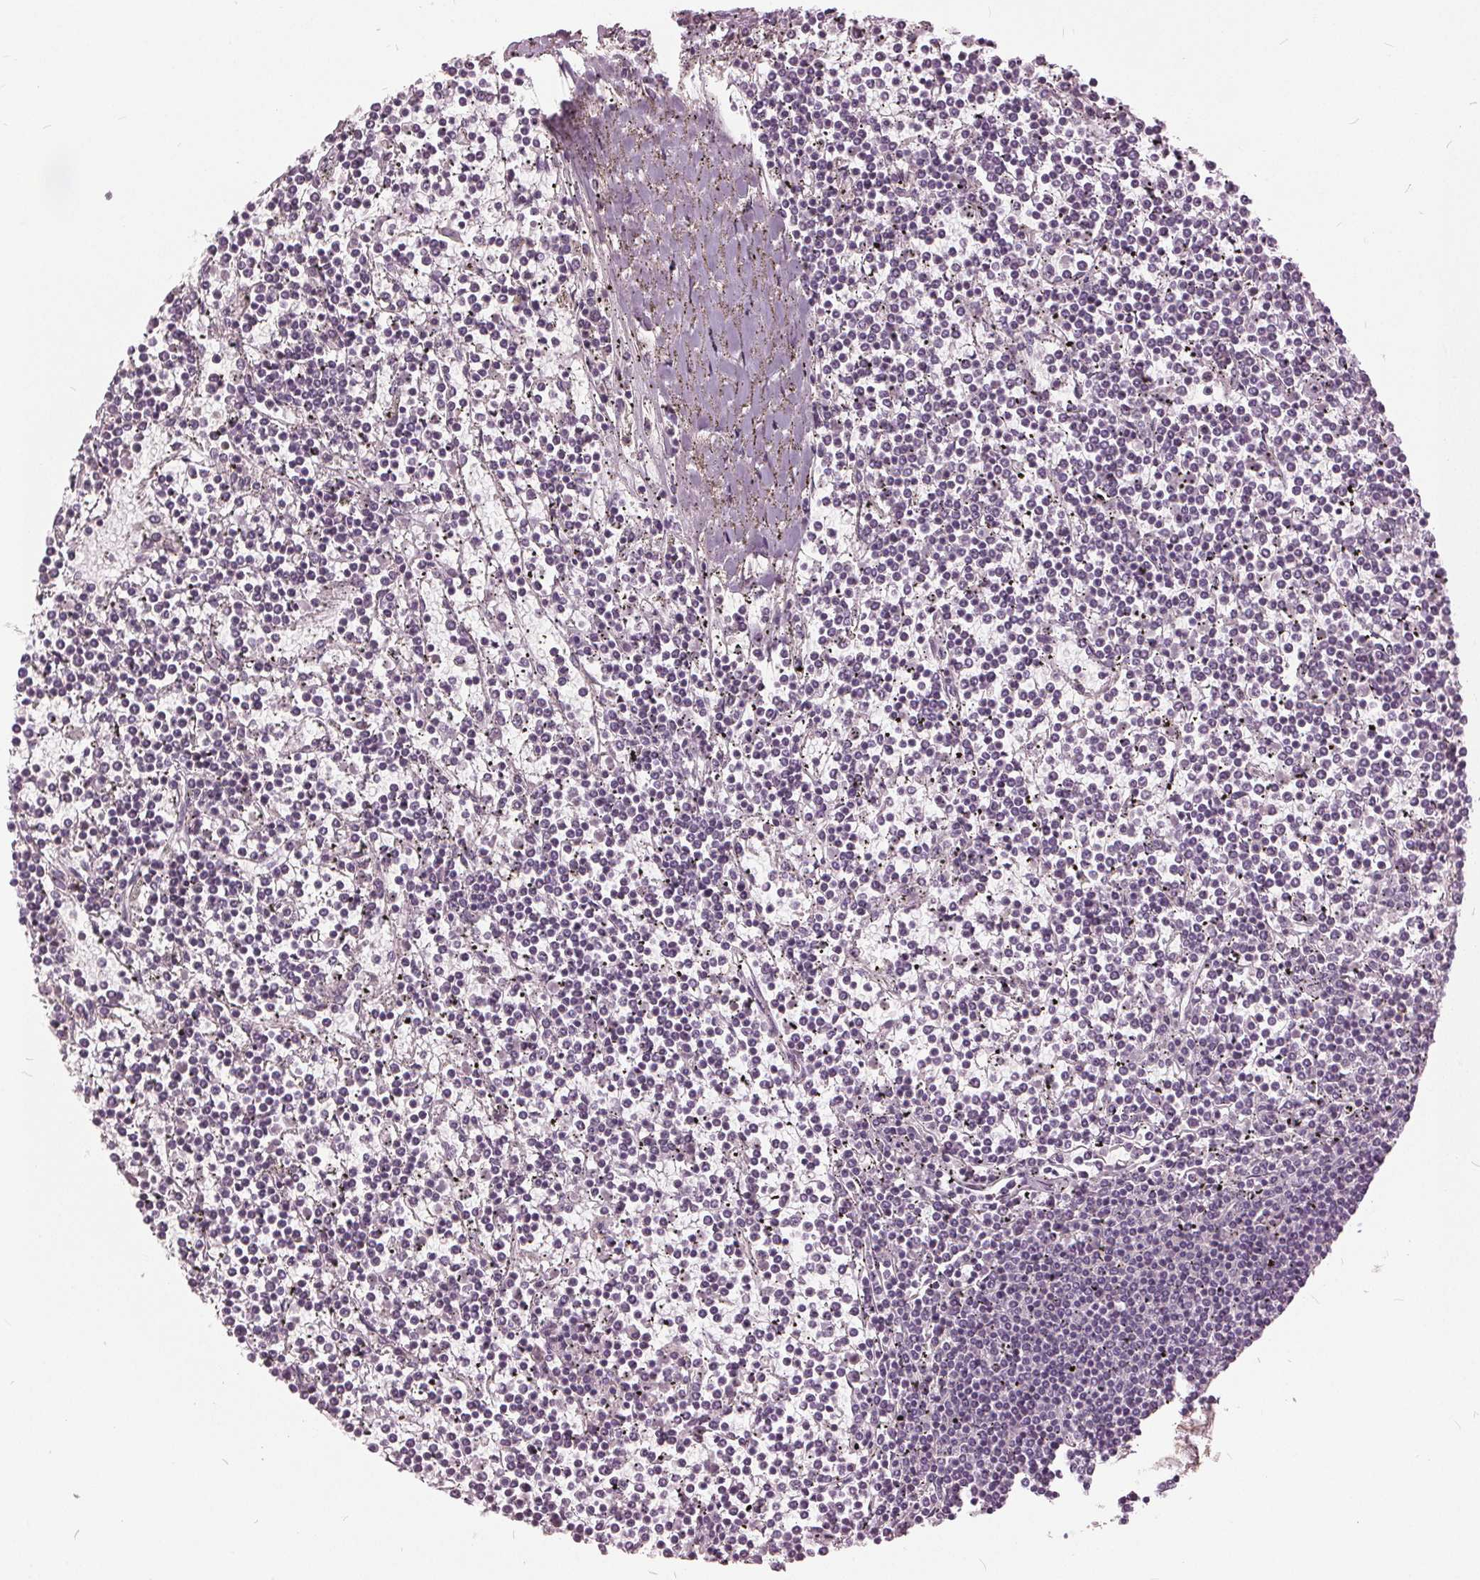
{"staining": {"intensity": "negative", "quantity": "none", "location": "none"}, "tissue": "lymphoma", "cell_type": "Tumor cells", "image_type": "cancer", "snomed": [{"axis": "morphology", "description": "Malignant lymphoma, non-Hodgkin's type, Low grade"}, {"axis": "topography", "description": "Spleen"}], "caption": "The image exhibits no staining of tumor cells in malignant lymphoma, non-Hodgkin's type (low-grade).", "gene": "KLK13", "patient": {"sex": "female", "age": 19}}